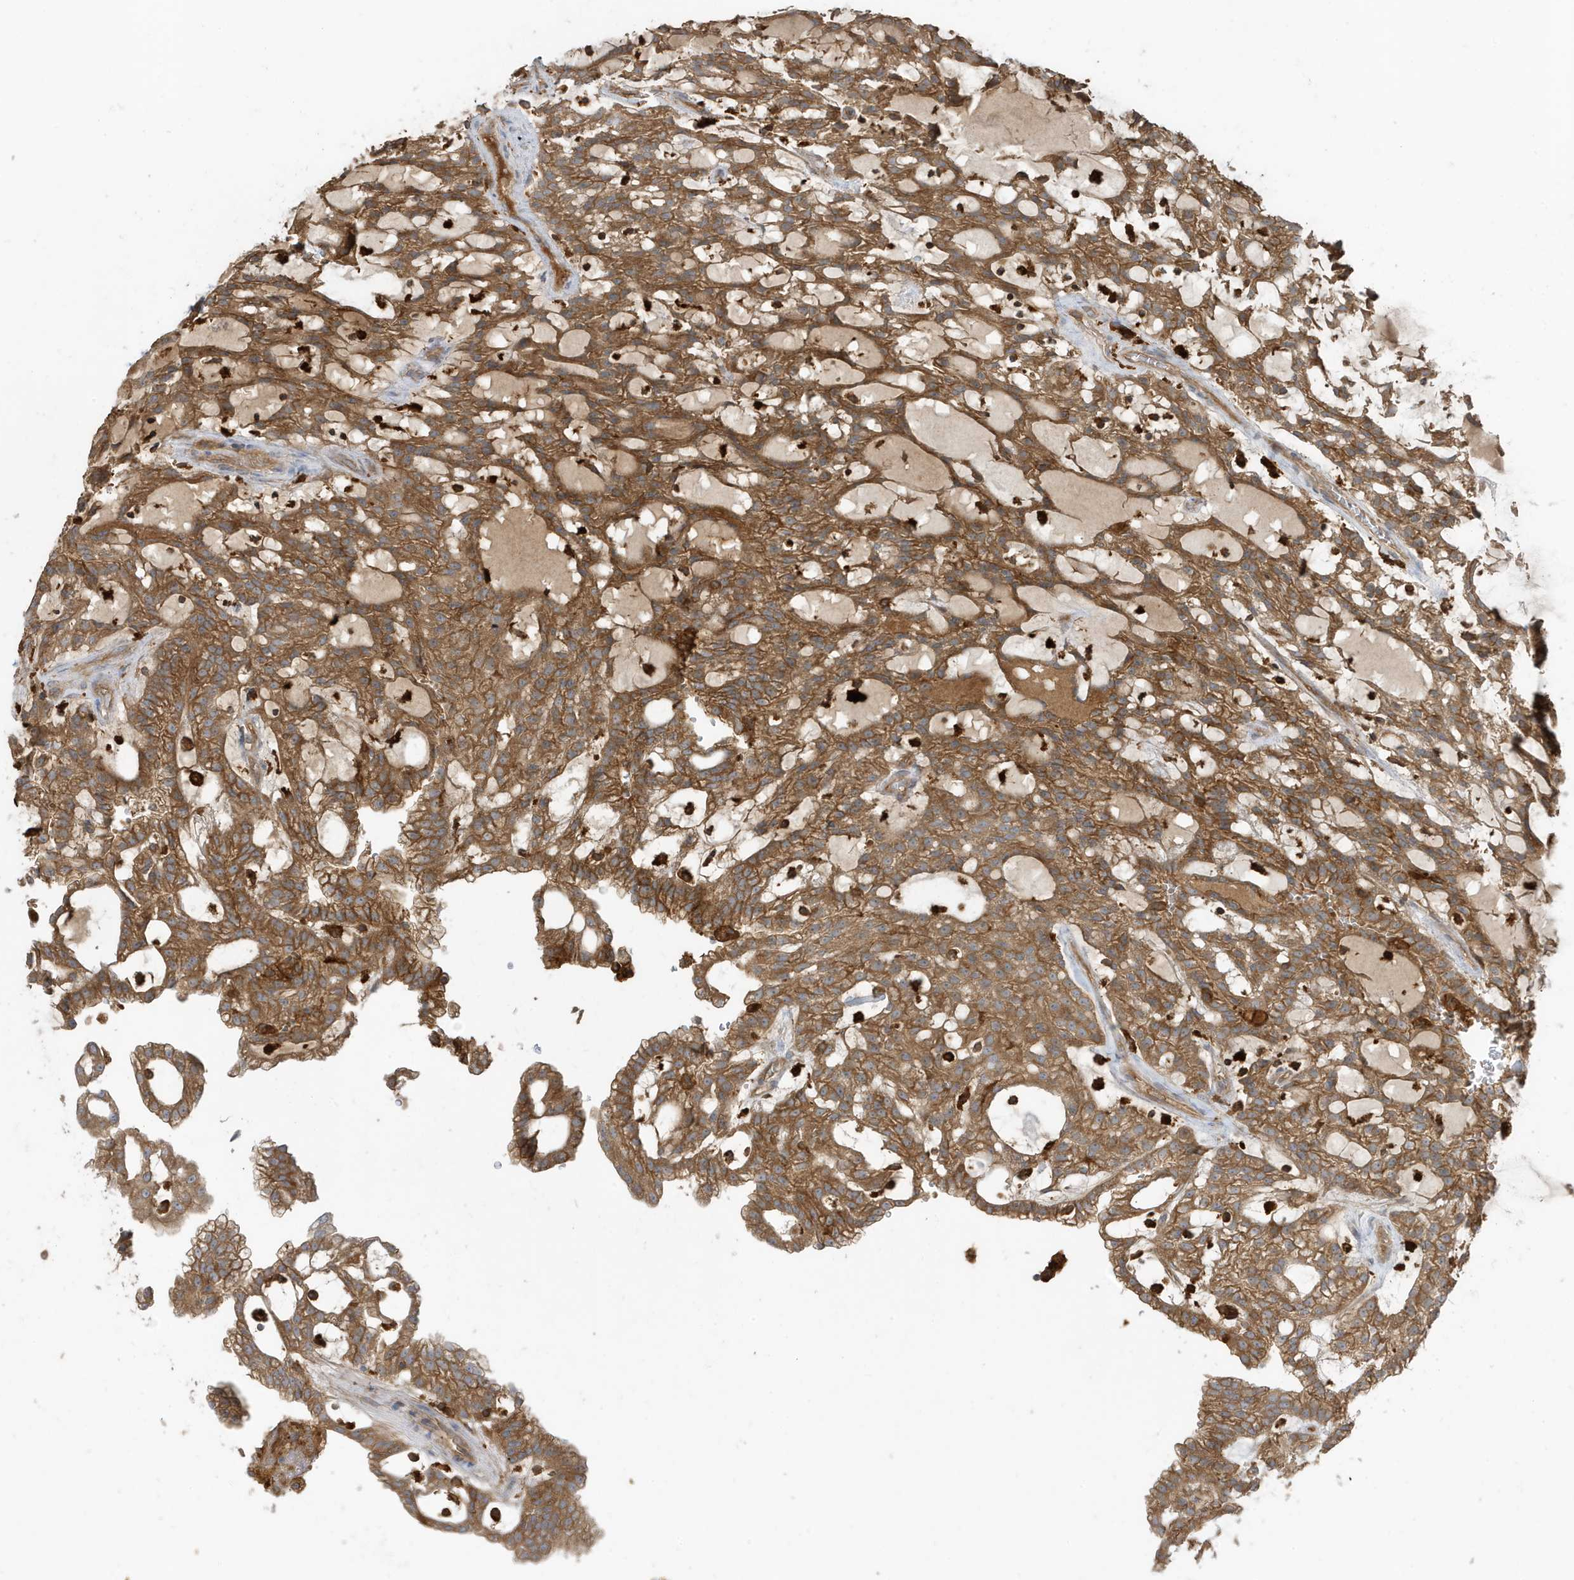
{"staining": {"intensity": "strong", "quantity": ">75%", "location": "cytoplasmic/membranous"}, "tissue": "renal cancer", "cell_type": "Tumor cells", "image_type": "cancer", "snomed": [{"axis": "morphology", "description": "Adenocarcinoma, NOS"}, {"axis": "topography", "description": "Kidney"}], "caption": "The immunohistochemical stain labels strong cytoplasmic/membranous positivity in tumor cells of adenocarcinoma (renal) tissue.", "gene": "ABTB1", "patient": {"sex": "male", "age": 63}}